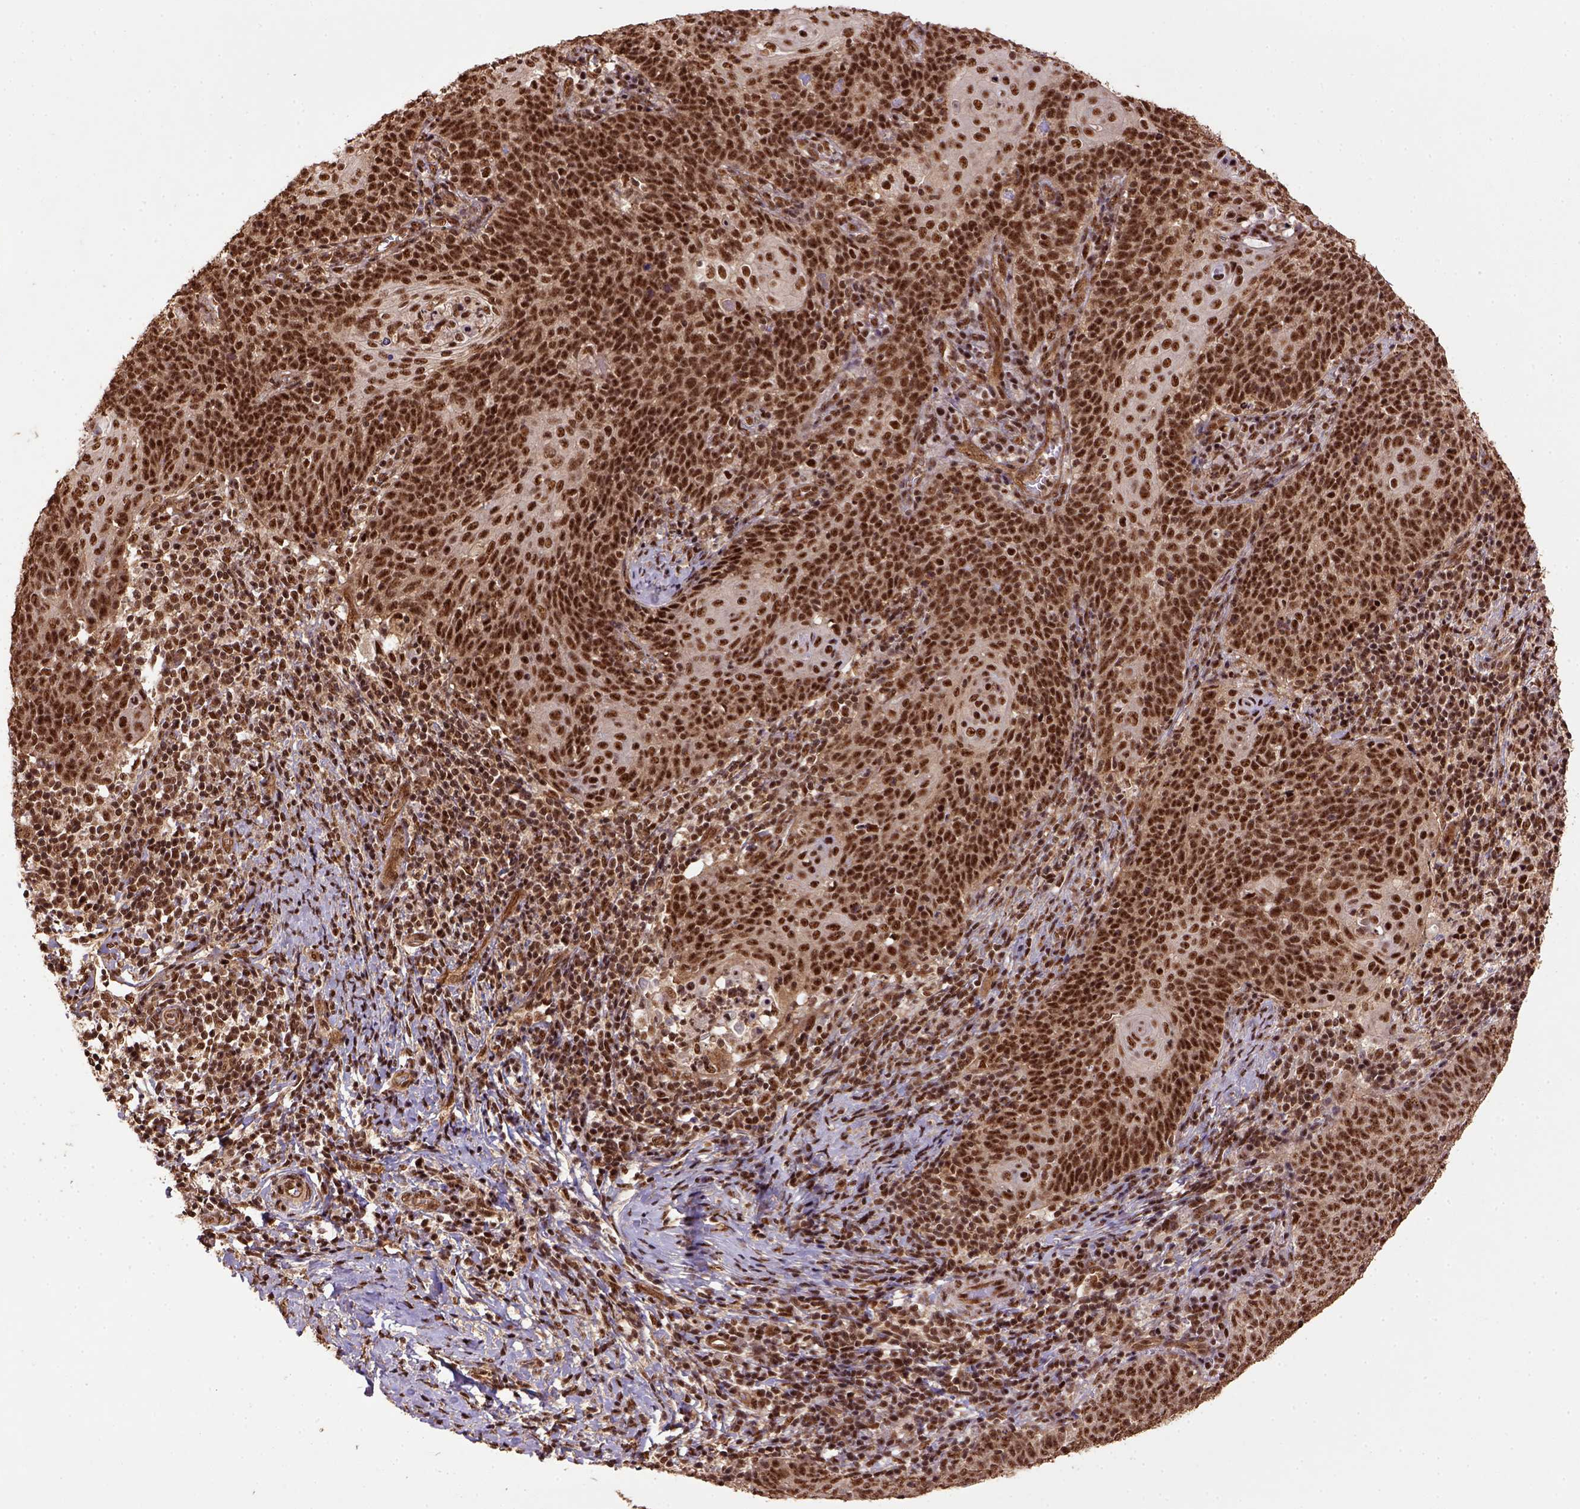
{"staining": {"intensity": "strong", "quantity": ">75%", "location": "nuclear"}, "tissue": "cervical cancer", "cell_type": "Tumor cells", "image_type": "cancer", "snomed": [{"axis": "morphology", "description": "Normal tissue, NOS"}, {"axis": "morphology", "description": "Squamous cell carcinoma, NOS"}, {"axis": "topography", "description": "Cervix"}], "caption": "Protein expression analysis of squamous cell carcinoma (cervical) demonstrates strong nuclear positivity in about >75% of tumor cells. (DAB (3,3'-diaminobenzidine) IHC with brightfield microscopy, high magnification).", "gene": "PPIG", "patient": {"sex": "female", "age": 39}}